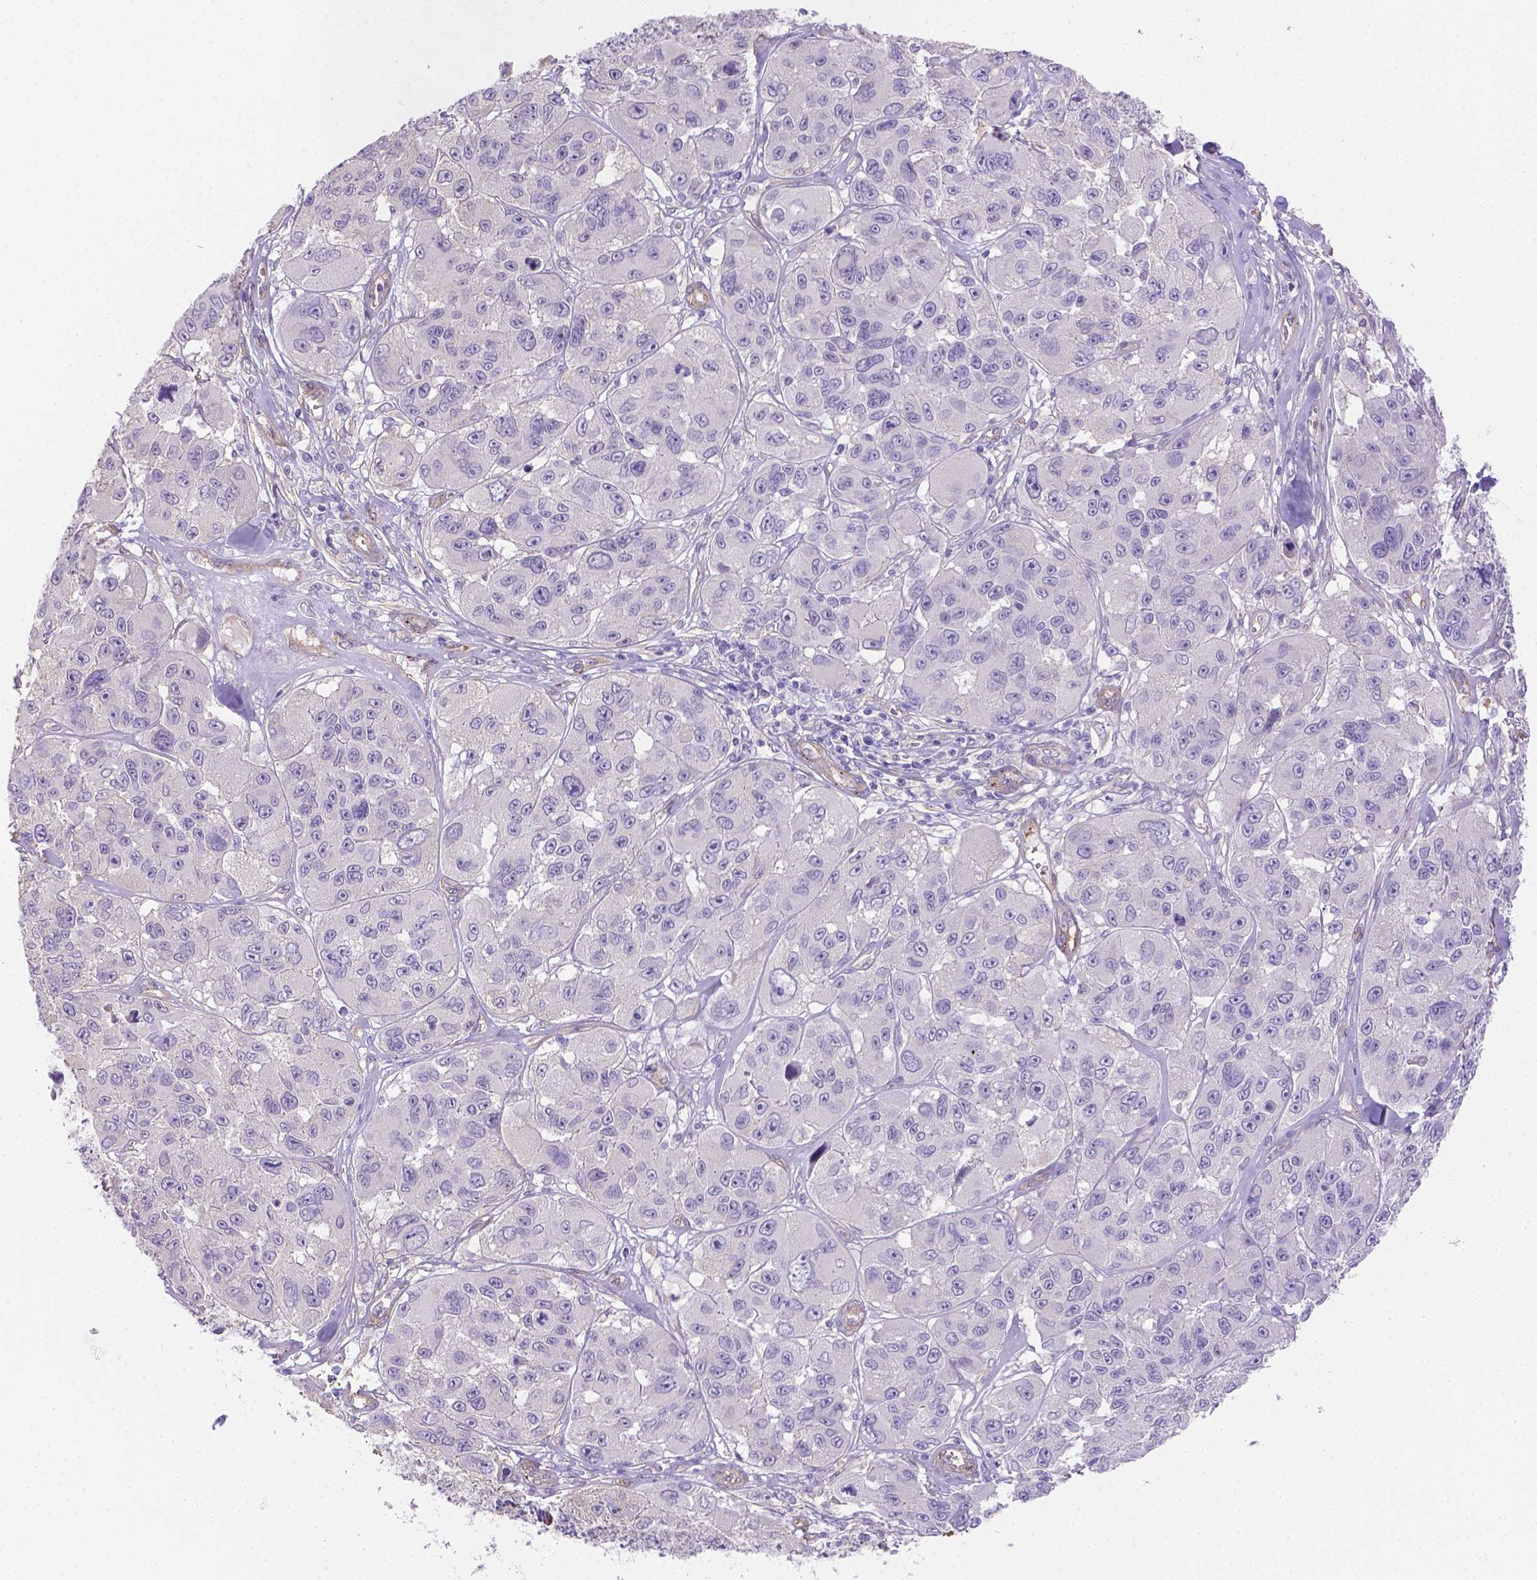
{"staining": {"intensity": "negative", "quantity": "none", "location": "none"}, "tissue": "melanoma", "cell_type": "Tumor cells", "image_type": "cancer", "snomed": [{"axis": "morphology", "description": "Malignant melanoma, NOS"}, {"axis": "topography", "description": "Skin"}], "caption": "IHC histopathology image of neoplastic tissue: human melanoma stained with DAB demonstrates no significant protein positivity in tumor cells.", "gene": "SLC40A1", "patient": {"sex": "female", "age": 66}}